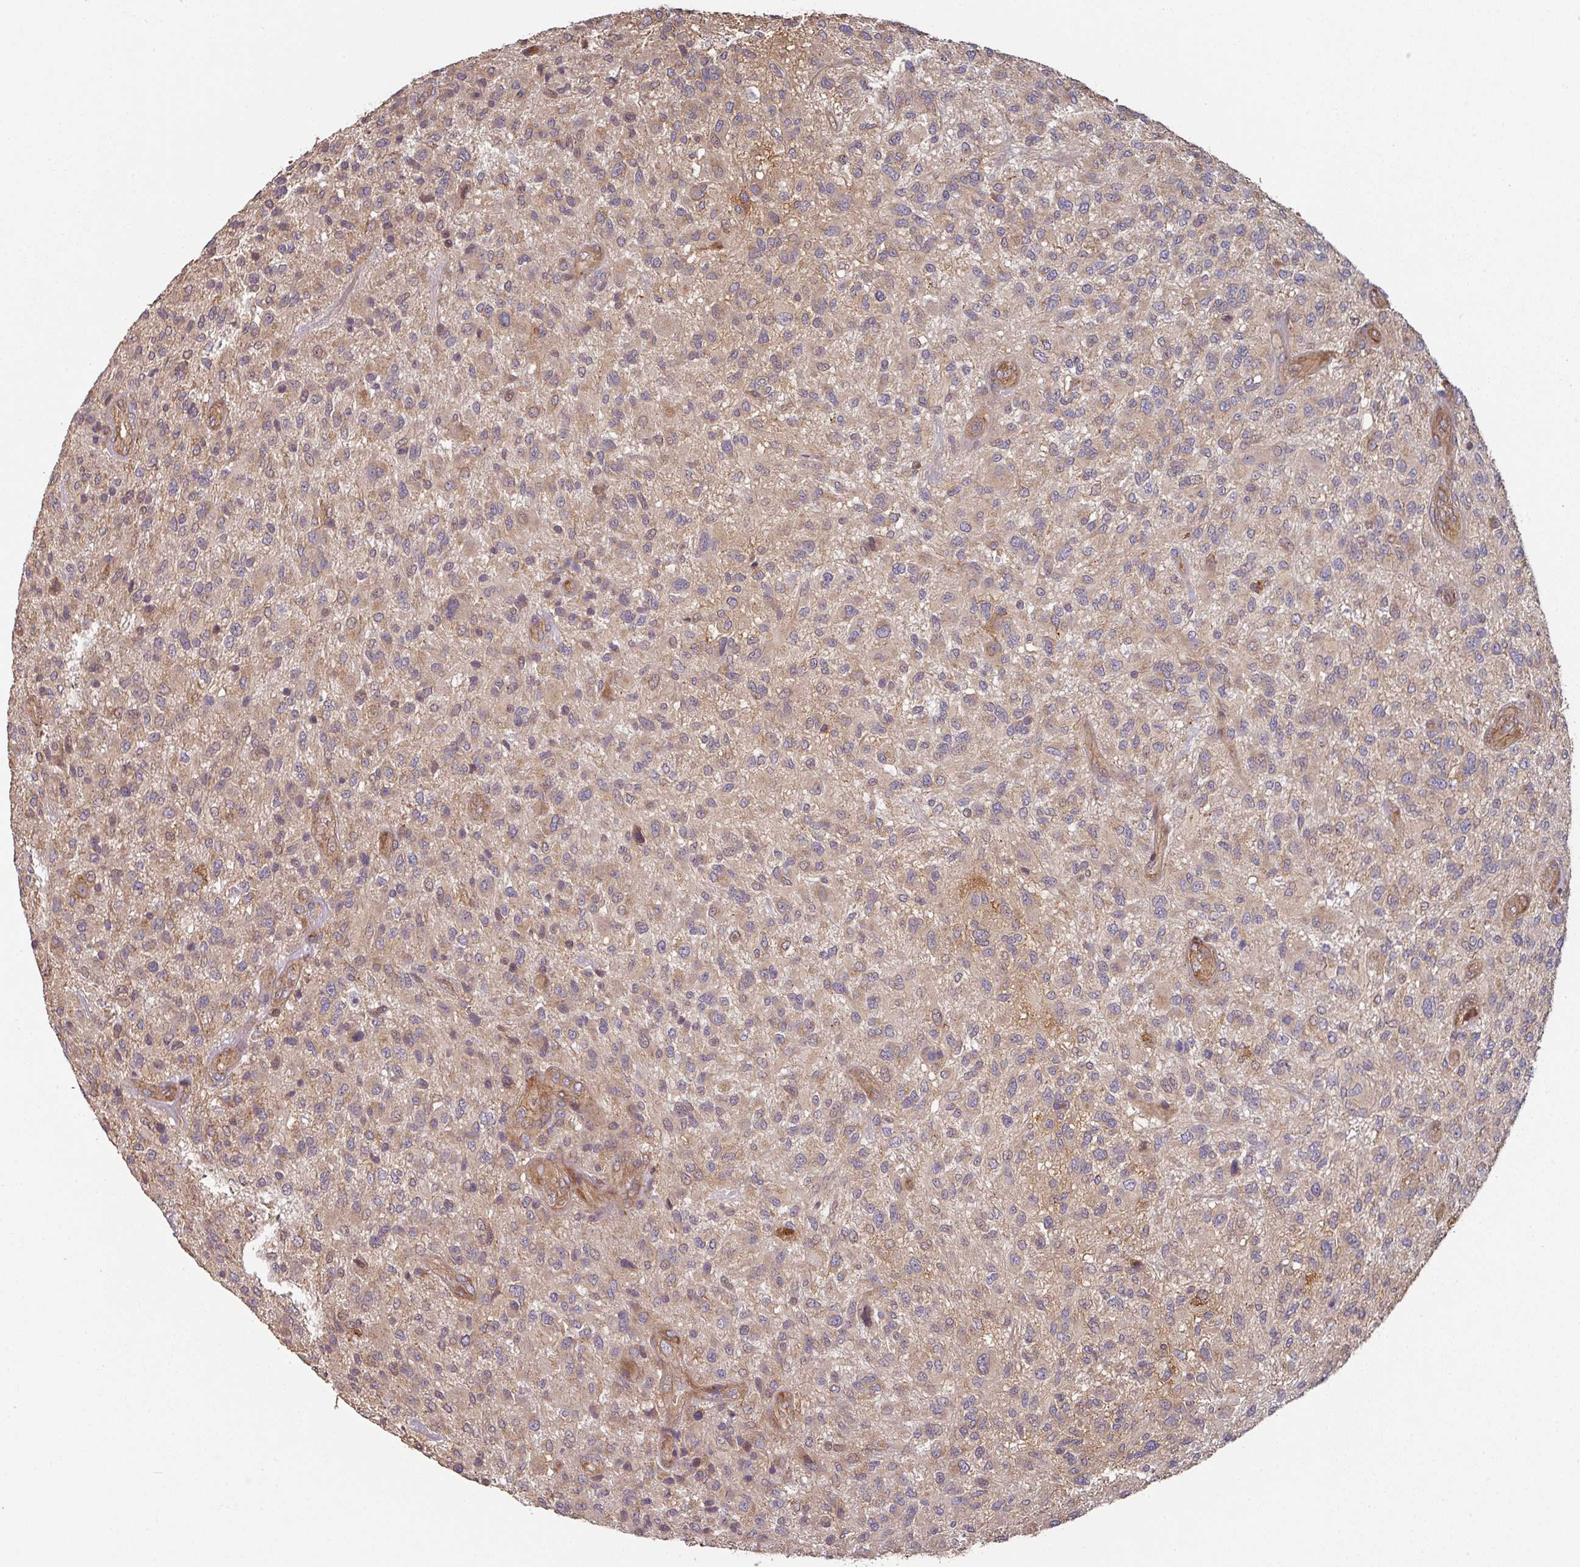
{"staining": {"intensity": "weak", "quantity": "25%-75%", "location": "cytoplasmic/membranous"}, "tissue": "glioma", "cell_type": "Tumor cells", "image_type": "cancer", "snomed": [{"axis": "morphology", "description": "Glioma, malignant, High grade"}, {"axis": "topography", "description": "Brain"}], "caption": "Protein staining of glioma tissue demonstrates weak cytoplasmic/membranous staining in about 25%-75% of tumor cells. (DAB (3,3'-diaminobenzidine) IHC, brown staining for protein, blue staining for nuclei).", "gene": "SIK1", "patient": {"sex": "male", "age": 47}}